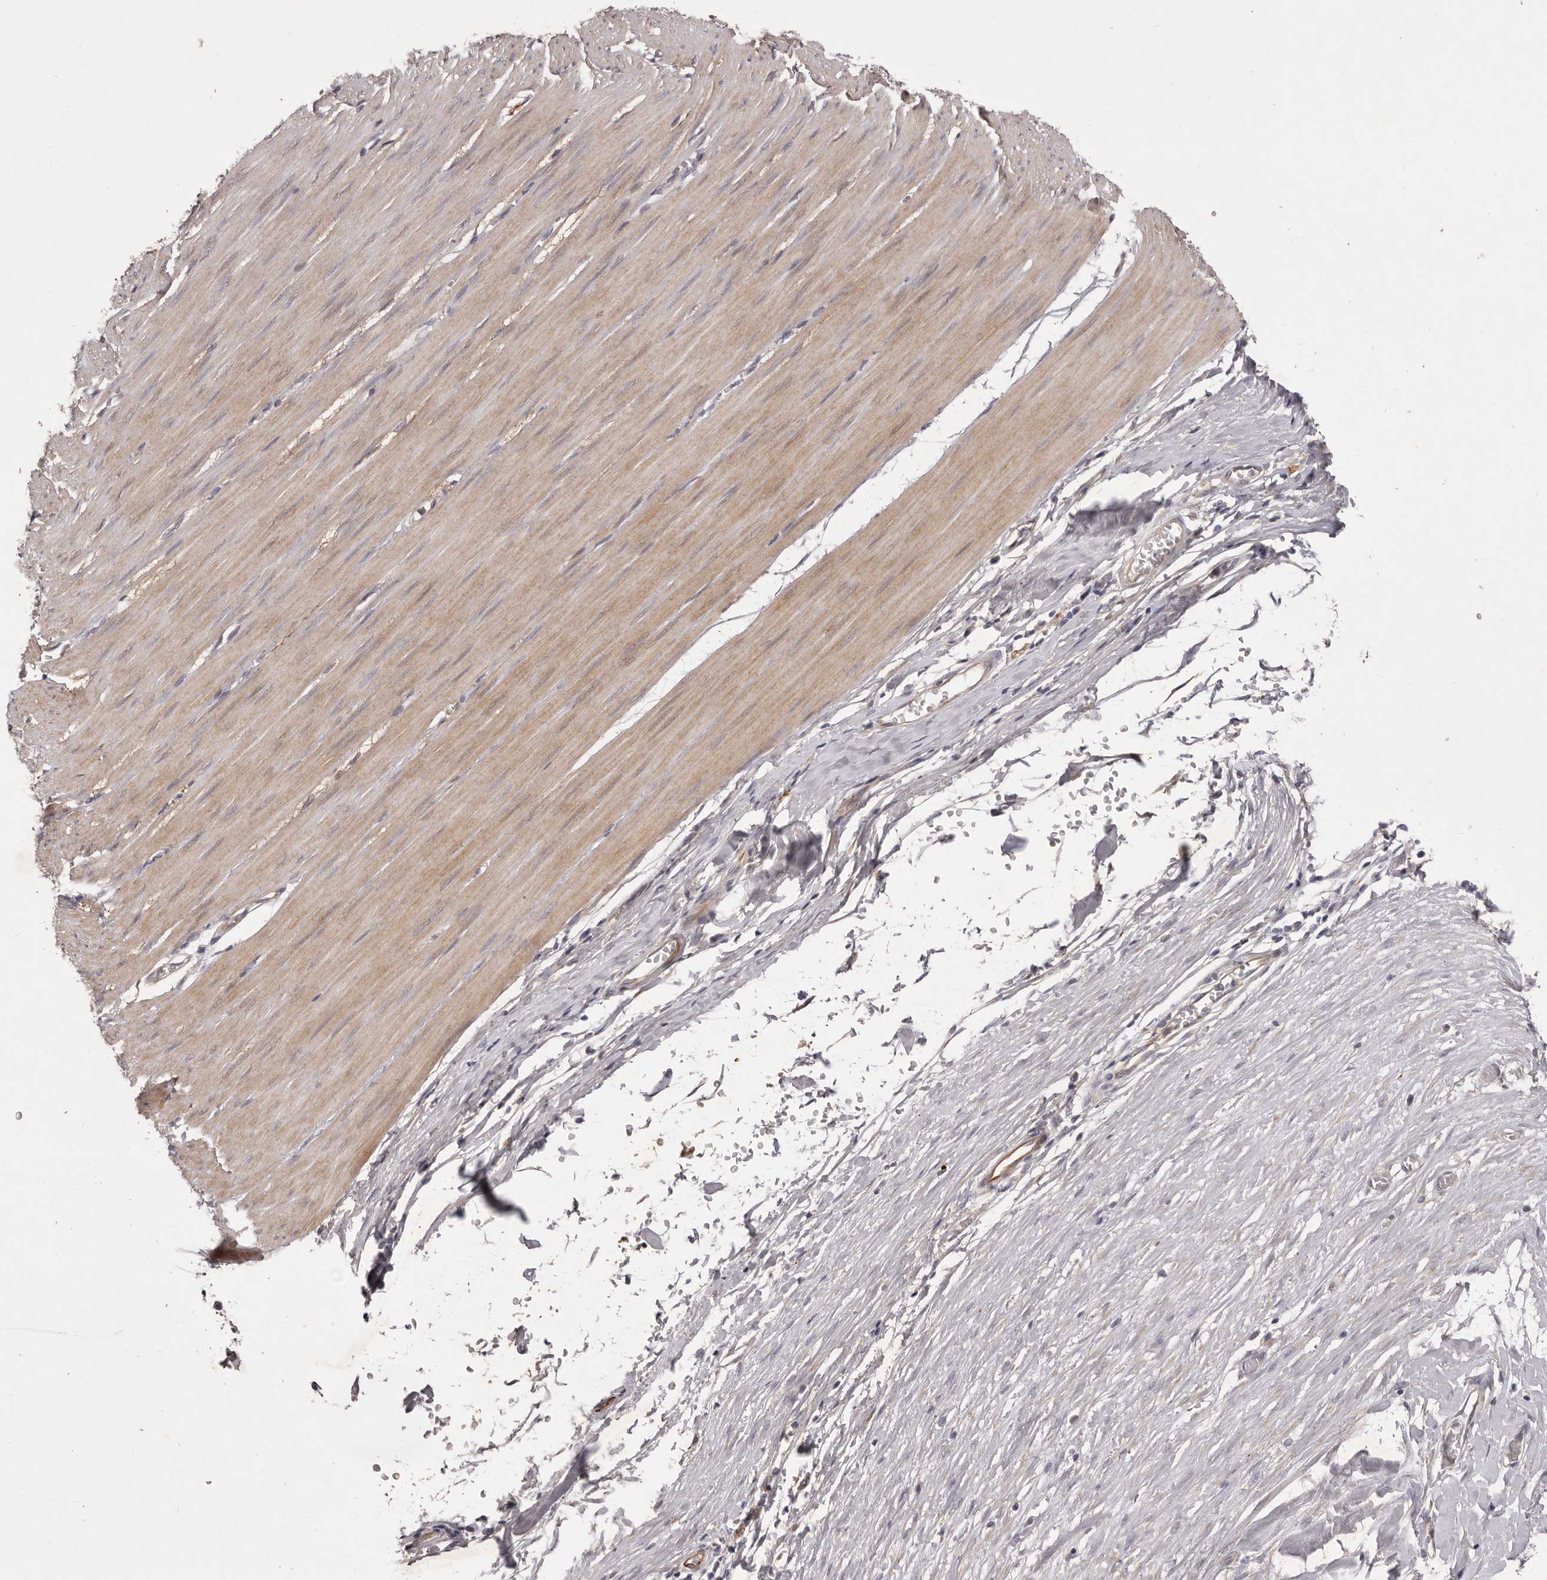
{"staining": {"intensity": "weak", "quantity": "<25%", "location": "cytoplasmic/membranous"}, "tissue": "smooth muscle", "cell_type": "Smooth muscle cells", "image_type": "normal", "snomed": [{"axis": "morphology", "description": "Normal tissue, NOS"}, {"axis": "morphology", "description": "Adenocarcinoma, NOS"}, {"axis": "topography", "description": "Colon"}, {"axis": "topography", "description": "Peripheral nerve tissue"}], "caption": "Human smooth muscle stained for a protein using IHC demonstrates no expression in smooth muscle cells.", "gene": "PNRC1", "patient": {"sex": "male", "age": 14}}